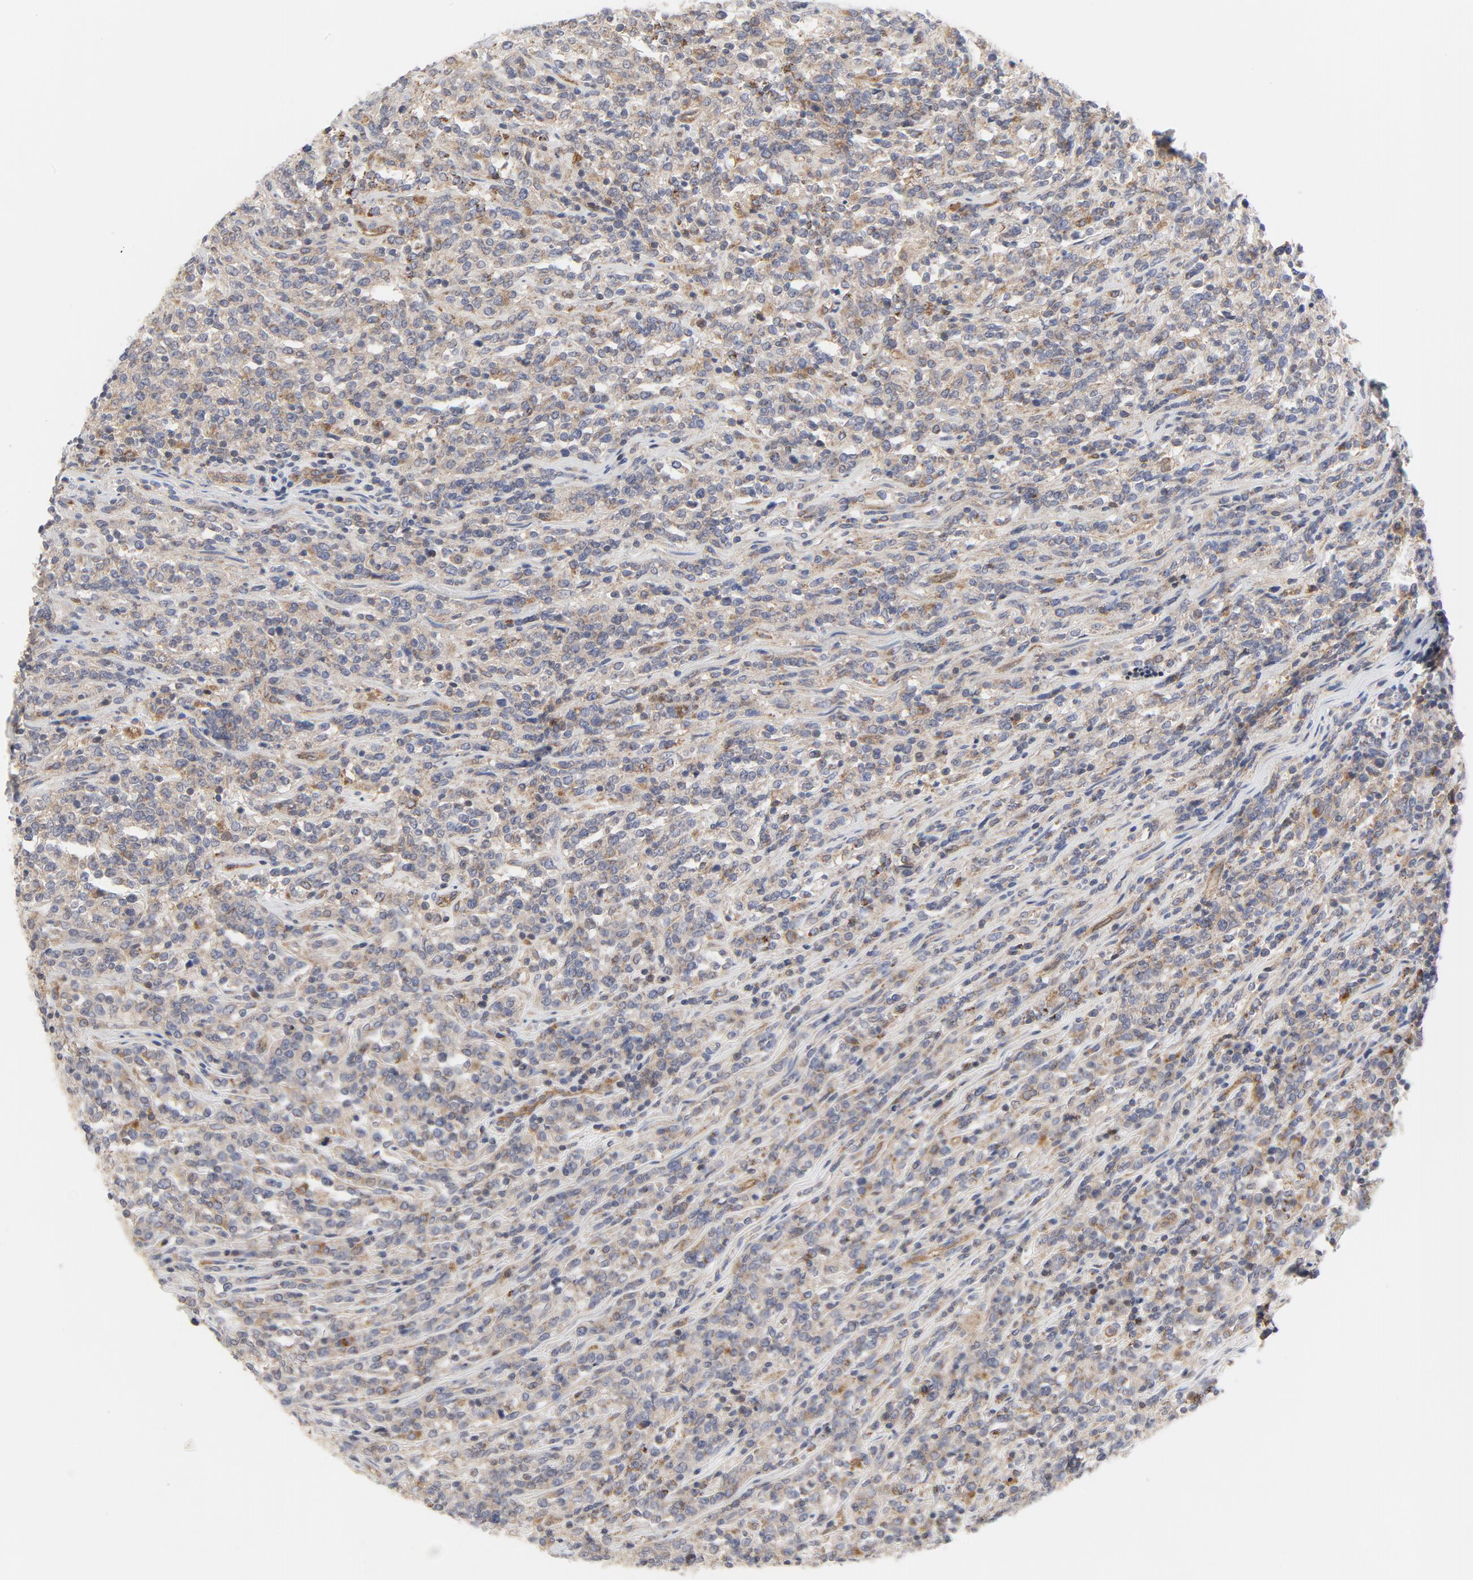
{"staining": {"intensity": "moderate", "quantity": ">75%", "location": "cytoplasmic/membranous"}, "tissue": "lymphoma", "cell_type": "Tumor cells", "image_type": "cancer", "snomed": [{"axis": "morphology", "description": "Malignant lymphoma, non-Hodgkin's type, High grade"}, {"axis": "topography", "description": "Soft tissue"}], "caption": "This is a histology image of IHC staining of lymphoma, which shows moderate positivity in the cytoplasmic/membranous of tumor cells.", "gene": "RAPGEF4", "patient": {"sex": "male", "age": 18}}